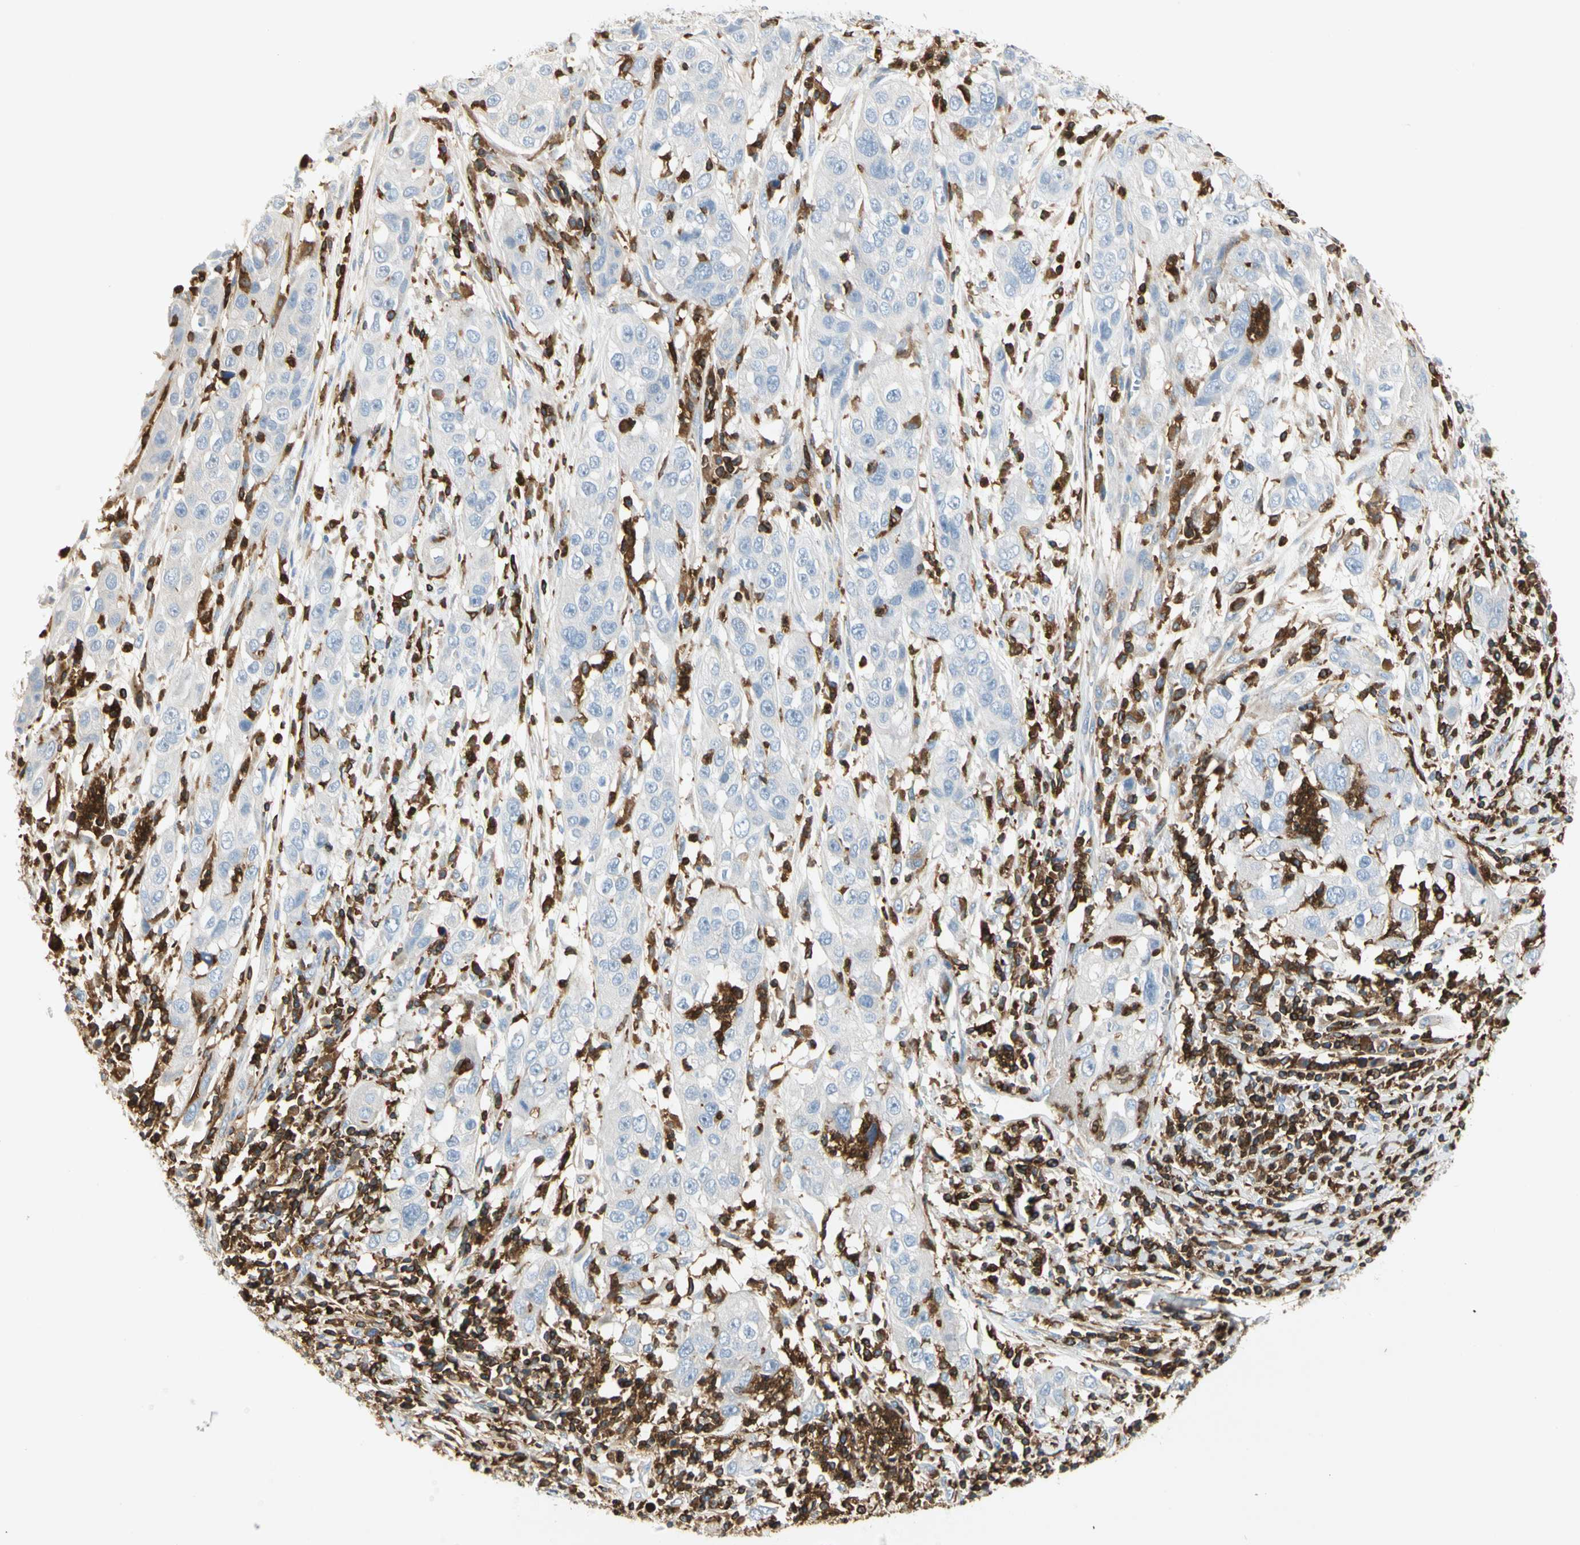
{"staining": {"intensity": "negative", "quantity": "none", "location": "none"}, "tissue": "cervical cancer", "cell_type": "Tumor cells", "image_type": "cancer", "snomed": [{"axis": "morphology", "description": "Squamous cell carcinoma, NOS"}, {"axis": "topography", "description": "Cervix"}], "caption": "The image displays no significant expression in tumor cells of squamous cell carcinoma (cervical).", "gene": "FMNL1", "patient": {"sex": "female", "age": 32}}